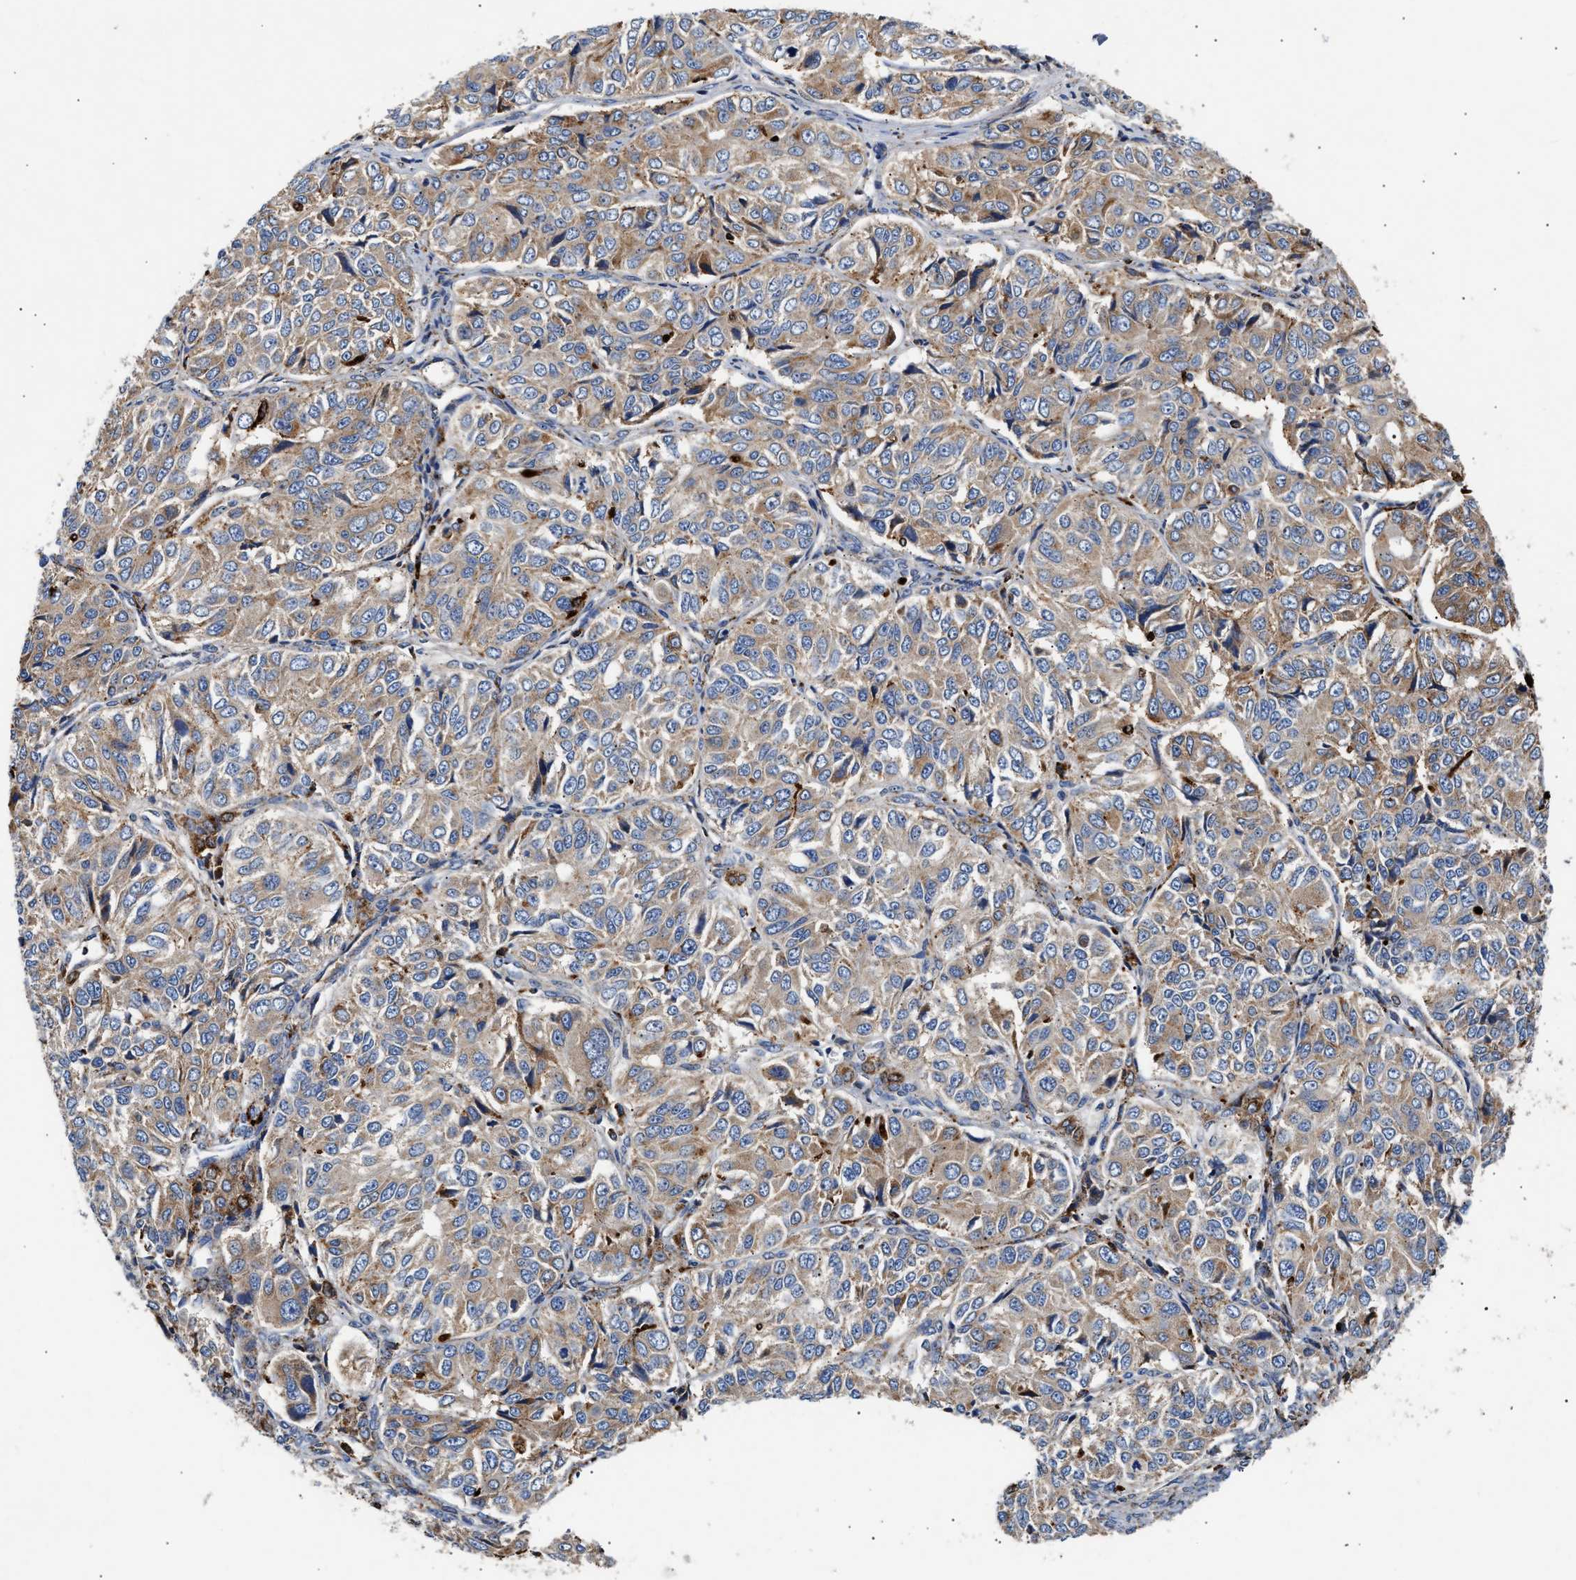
{"staining": {"intensity": "moderate", "quantity": ">75%", "location": "cytoplasmic/membranous"}, "tissue": "ovarian cancer", "cell_type": "Tumor cells", "image_type": "cancer", "snomed": [{"axis": "morphology", "description": "Carcinoma, endometroid"}, {"axis": "topography", "description": "Ovary"}], "caption": "Immunohistochemical staining of ovarian cancer displays medium levels of moderate cytoplasmic/membranous positivity in about >75% of tumor cells.", "gene": "CCDC146", "patient": {"sex": "female", "age": 51}}